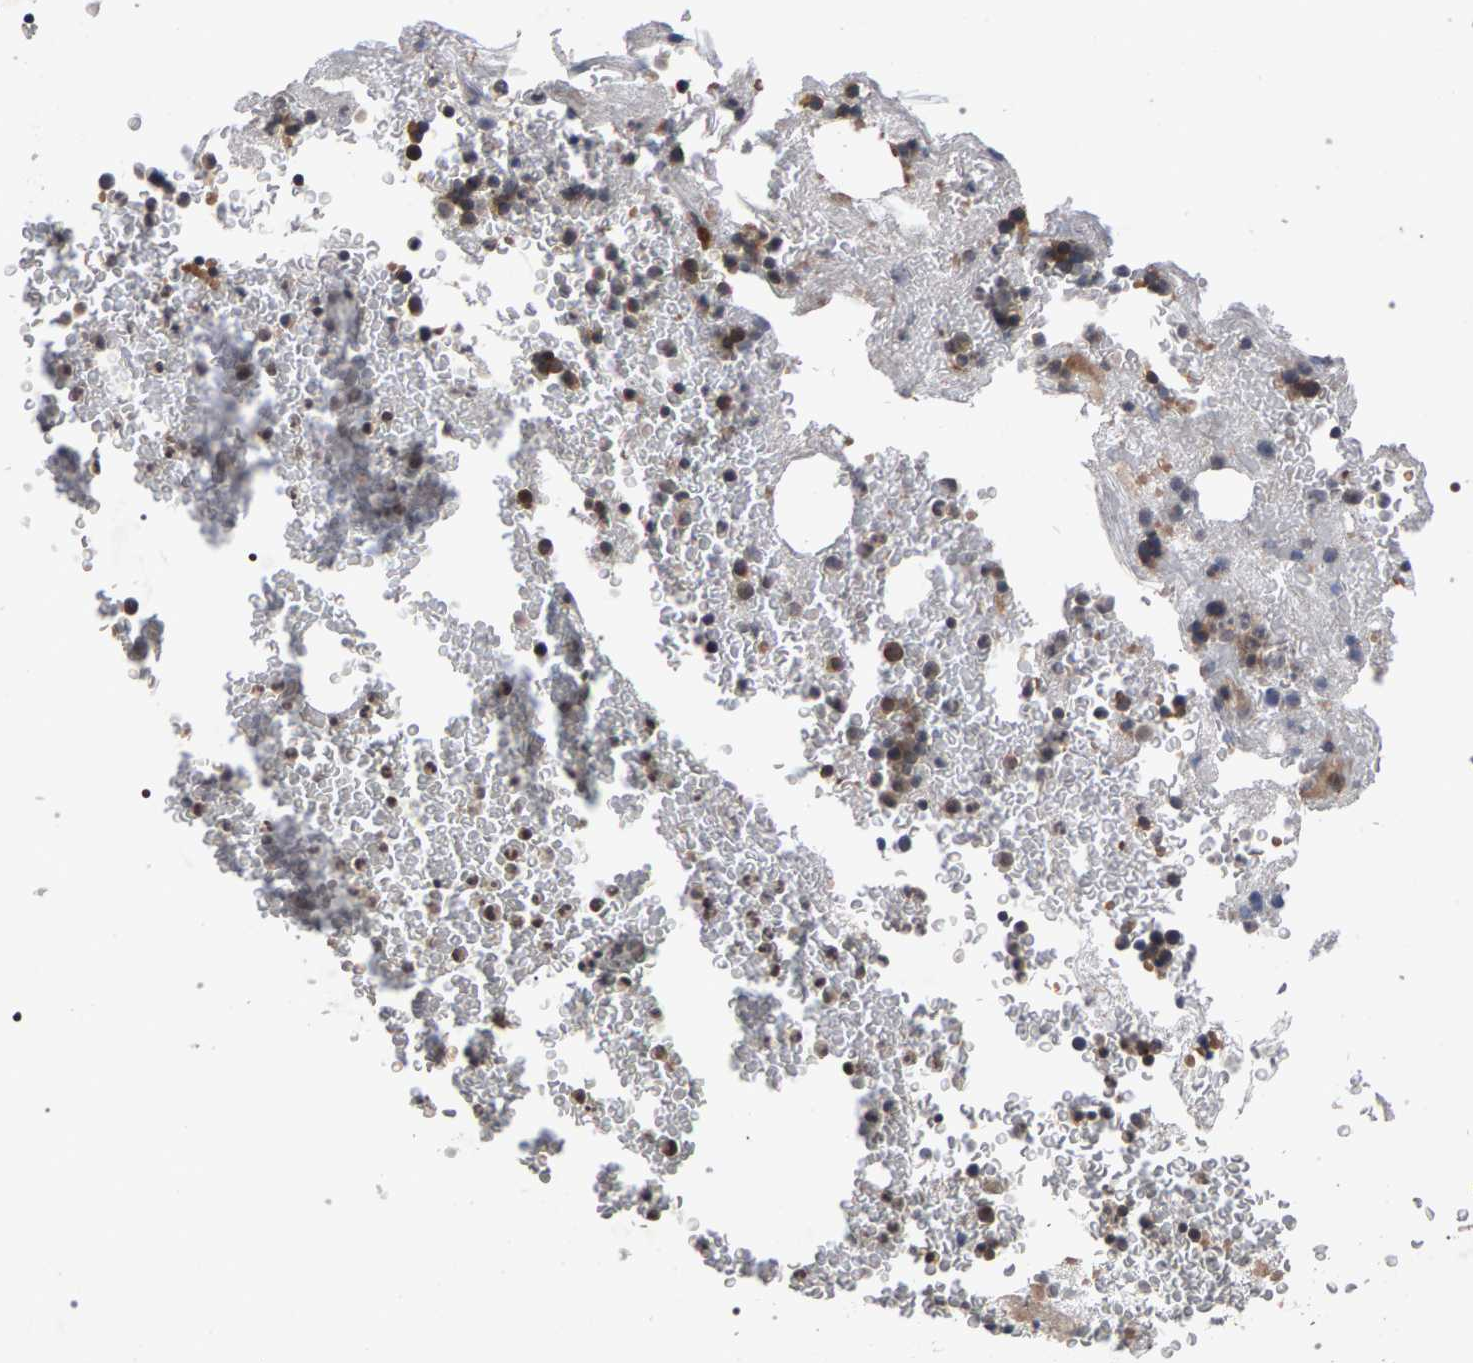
{"staining": {"intensity": "weak", "quantity": ">75%", "location": "cytoplasmic/membranous"}, "tissue": "bone marrow", "cell_type": "Hematopoietic cells", "image_type": "normal", "snomed": [{"axis": "morphology", "description": "Normal tissue, NOS"}, {"axis": "morphology", "description": "Inflammation, NOS"}, {"axis": "topography", "description": "Bone marrow"}], "caption": "Weak cytoplasmic/membranous protein expression is identified in approximately >75% of hematopoietic cells in bone marrow. Using DAB (3,3'-diaminobenzidine) (brown) and hematoxylin (blue) stains, captured at high magnification using brightfield microscopy.", "gene": "SLC4A4", "patient": {"sex": "male", "age": 63}}